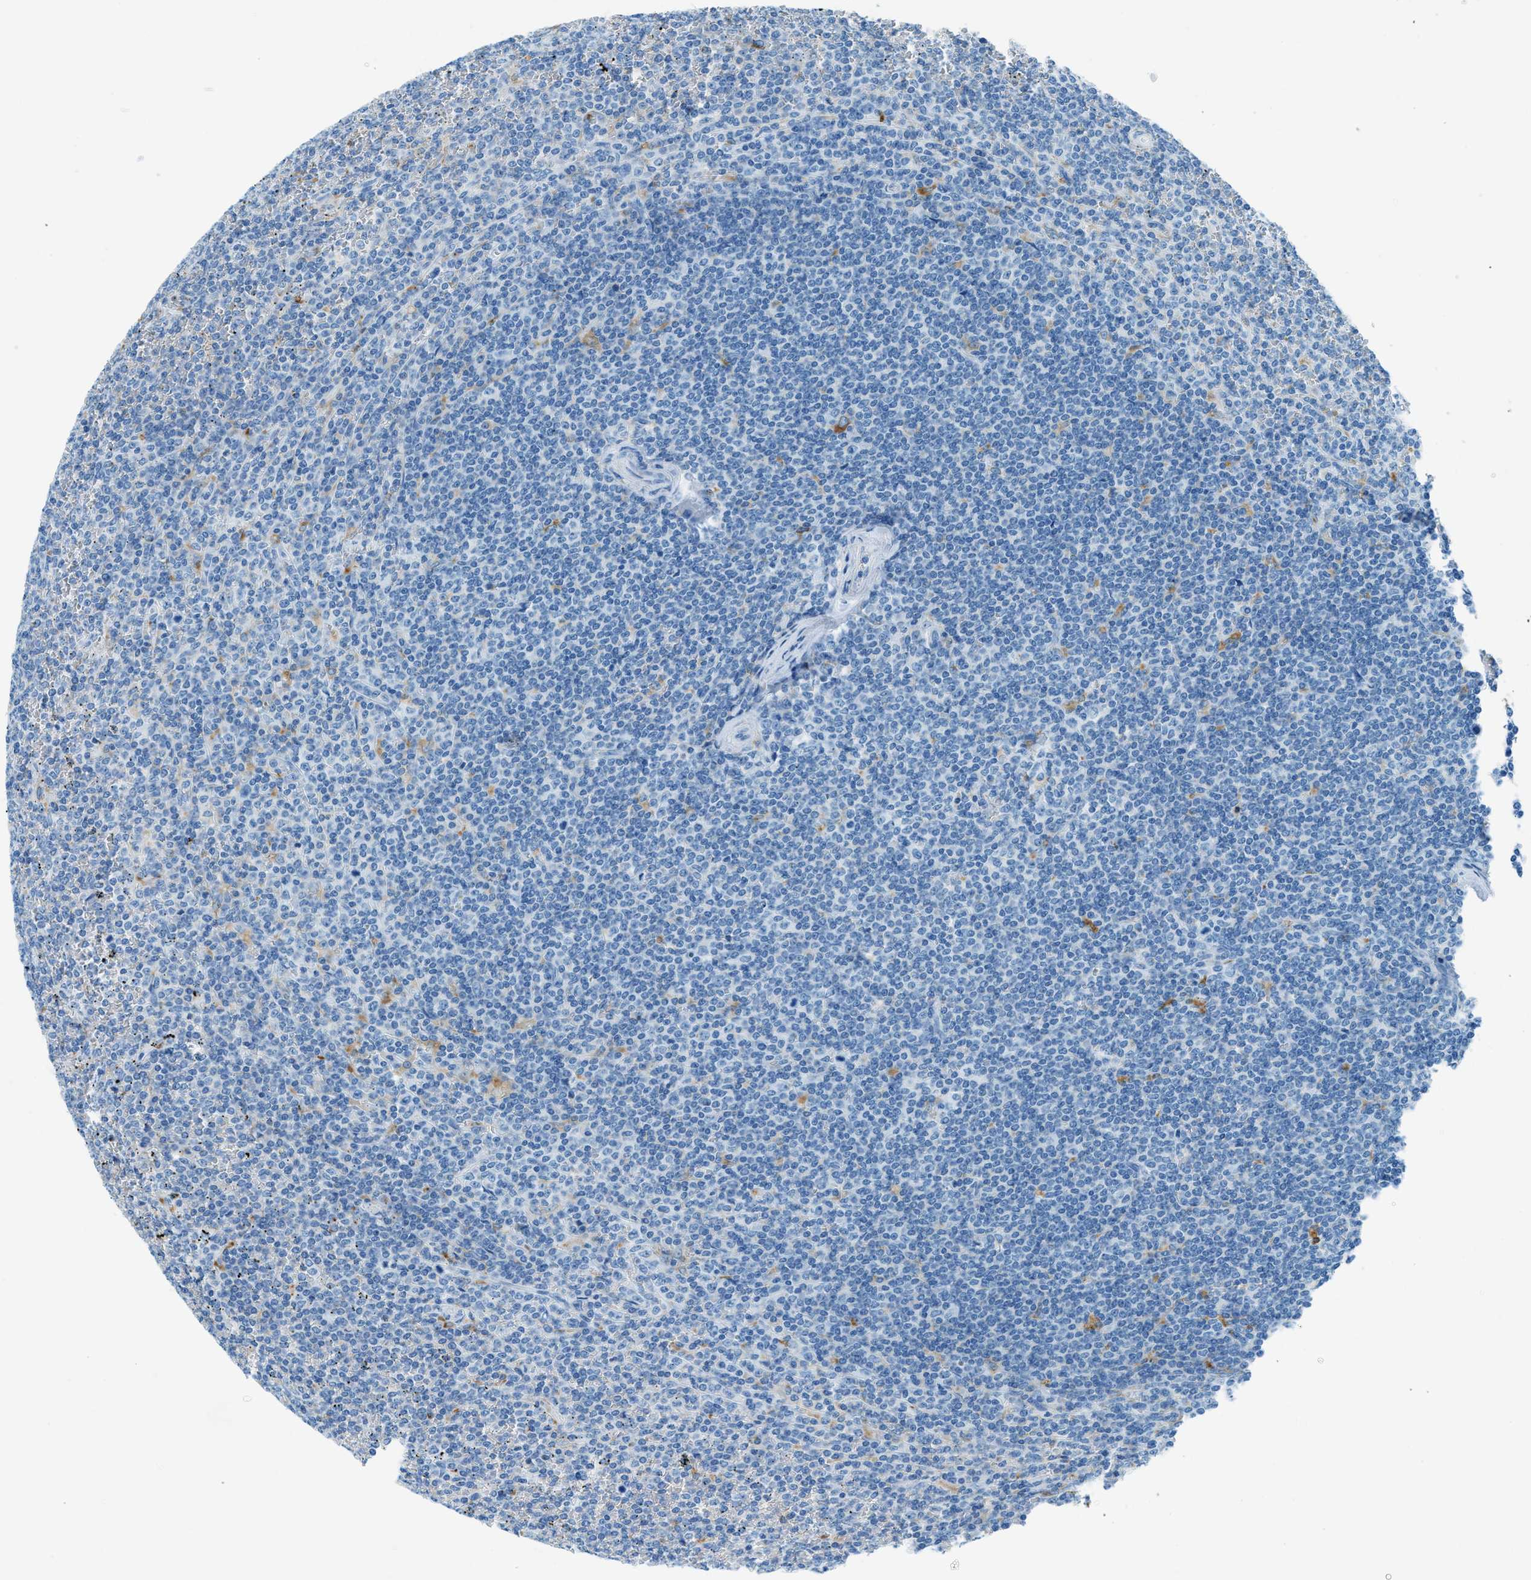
{"staining": {"intensity": "negative", "quantity": "none", "location": "none"}, "tissue": "lymphoma", "cell_type": "Tumor cells", "image_type": "cancer", "snomed": [{"axis": "morphology", "description": "Malignant lymphoma, non-Hodgkin's type, Low grade"}, {"axis": "topography", "description": "Spleen"}], "caption": "High power microscopy photomicrograph of an immunohistochemistry photomicrograph of lymphoma, revealing no significant staining in tumor cells.", "gene": "C21orf62", "patient": {"sex": "female", "age": 19}}